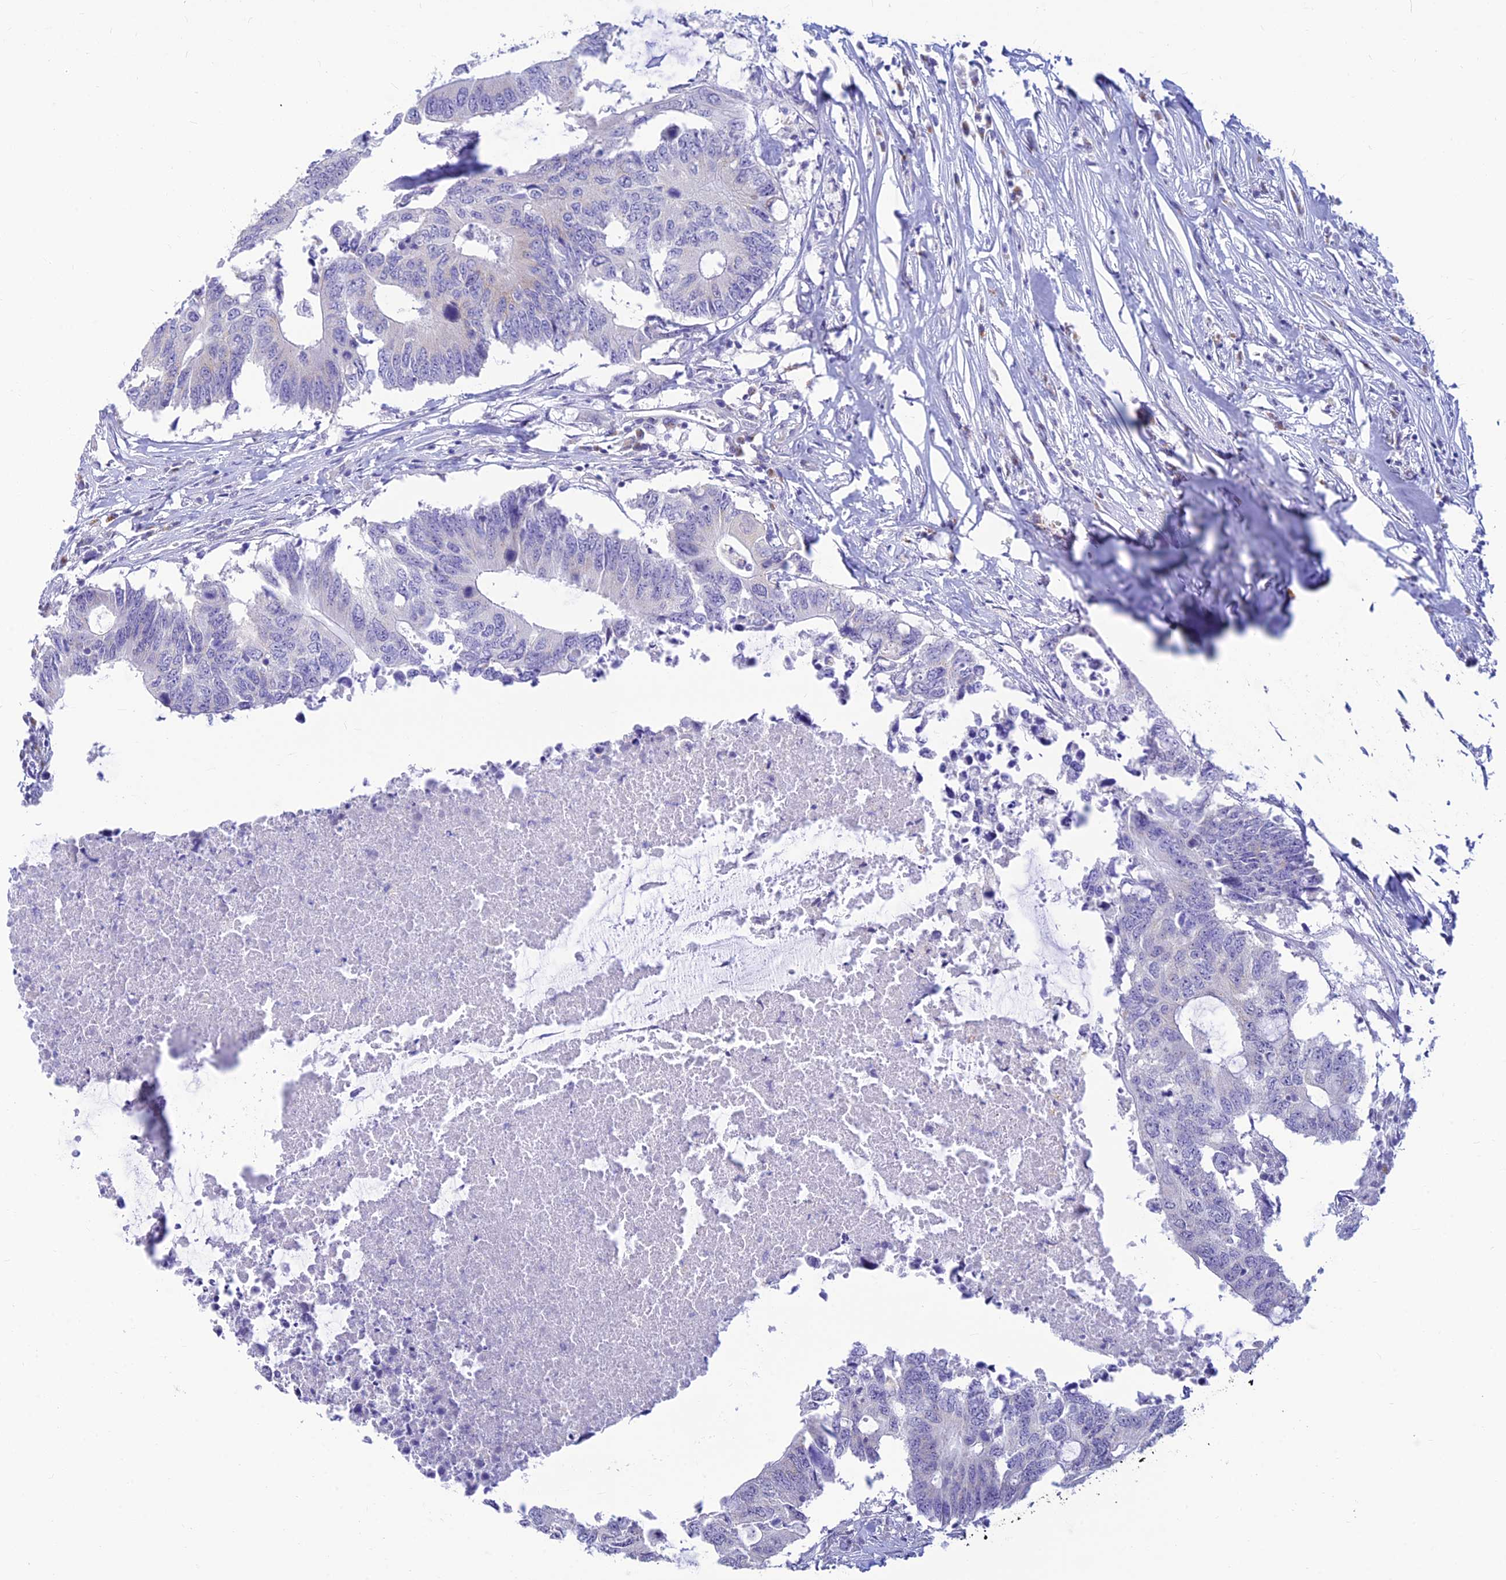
{"staining": {"intensity": "negative", "quantity": "none", "location": "none"}, "tissue": "colorectal cancer", "cell_type": "Tumor cells", "image_type": "cancer", "snomed": [{"axis": "morphology", "description": "Adenocarcinoma, NOS"}, {"axis": "topography", "description": "Colon"}], "caption": "There is no significant staining in tumor cells of colorectal cancer.", "gene": "INKA1", "patient": {"sex": "male", "age": 71}}